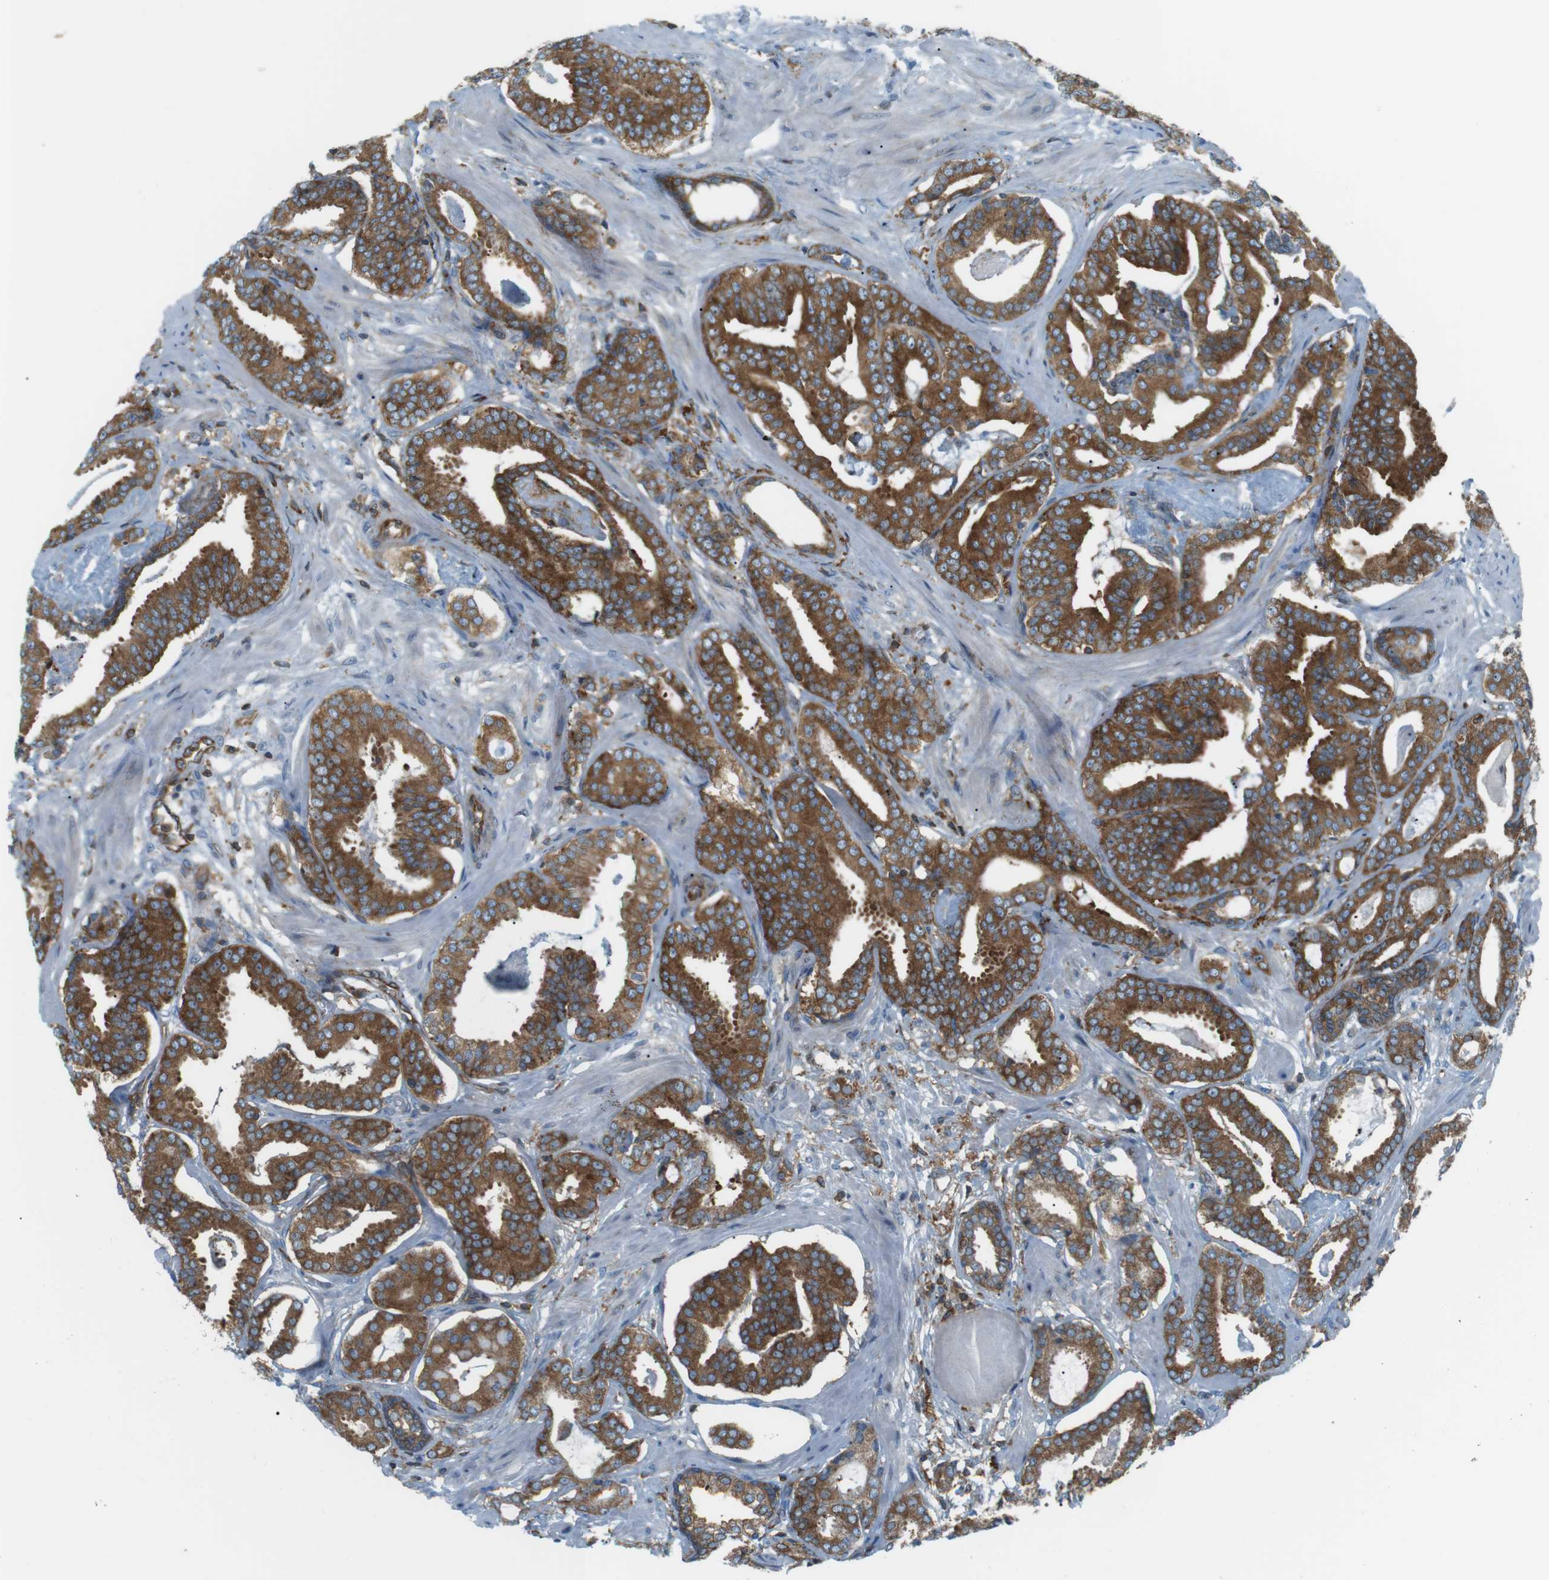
{"staining": {"intensity": "strong", "quantity": ">75%", "location": "cytoplasmic/membranous"}, "tissue": "prostate cancer", "cell_type": "Tumor cells", "image_type": "cancer", "snomed": [{"axis": "morphology", "description": "Adenocarcinoma, Low grade"}, {"axis": "topography", "description": "Prostate"}], "caption": "IHC of human prostate adenocarcinoma (low-grade) exhibits high levels of strong cytoplasmic/membranous expression in approximately >75% of tumor cells. (DAB IHC, brown staining for protein, blue staining for nuclei).", "gene": "FLII", "patient": {"sex": "male", "age": 53}}